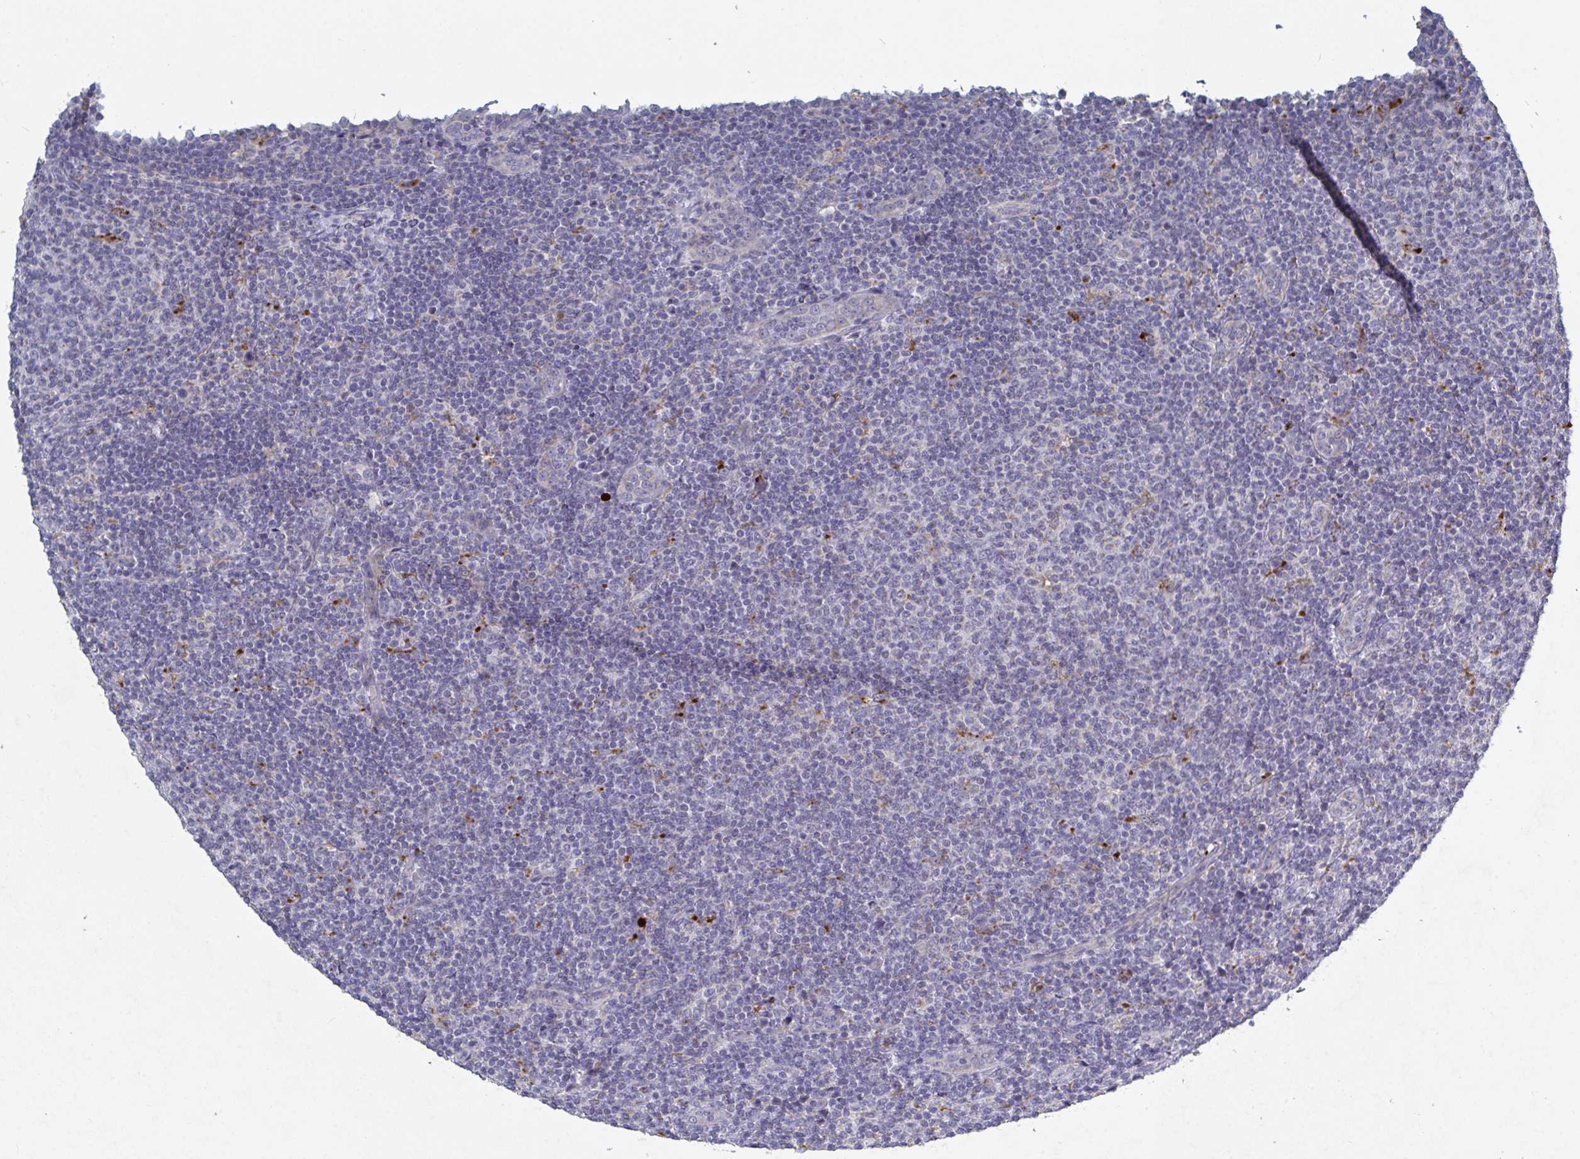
{"staining": {"intensity": "negative", "quantity": "none", "location": "none"}, "tissue": "lymphoma", "cell_type": "Tumor cells", "image_type": "cancer", "snomed": [{"axis": "morphology", "description": "Malignant lymphoma, non-Hodgkin's type, Low grade"}, {"axis": "topography", "description": "Lymph node"}], "caption": "DAB (3,3'-diaminobenzidine) immunohistochemical staining of human lymphoma reveals no significant expression in tumor cells.", "gene": "GALNT13", "patient": {"sex": "male", "age": 66}}